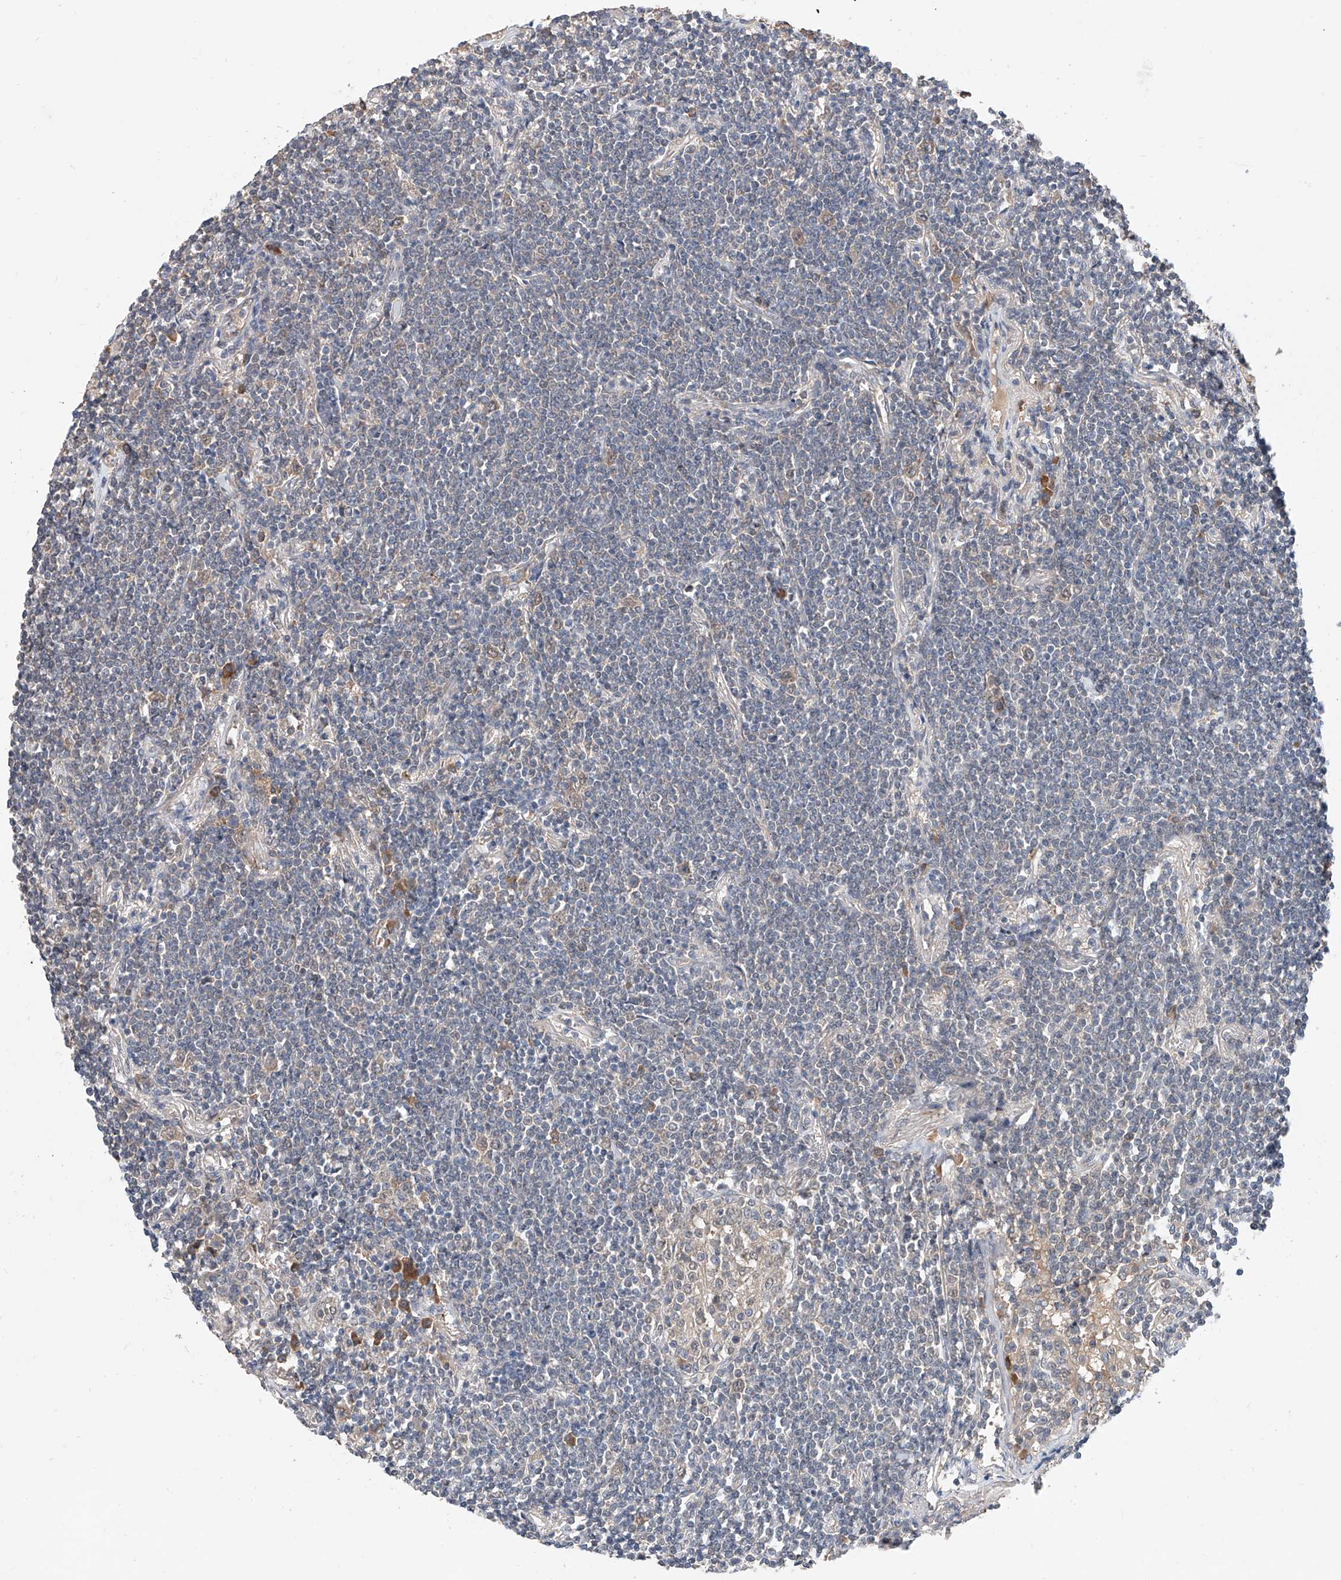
{"staining": {"intensity": "negative", "quantity": "none", "location": "none"}, "tissue": "lymphoma", "cell_type": "Tumor cells", "image_type": "cancer", "snomed": [{"axis": "morphology", "description": "Malignant lymphoma, non-Hodgkin's type, Low grade"}, {"axis": "topography", "description": "Lung"}], "caption": "IHC photomicrograph of lymphoma stained for a protein (brown), which reveals no positivity in tumor cells.", "gene": "CARMIL3", "patient": {"sex": "female", "age": 71}}